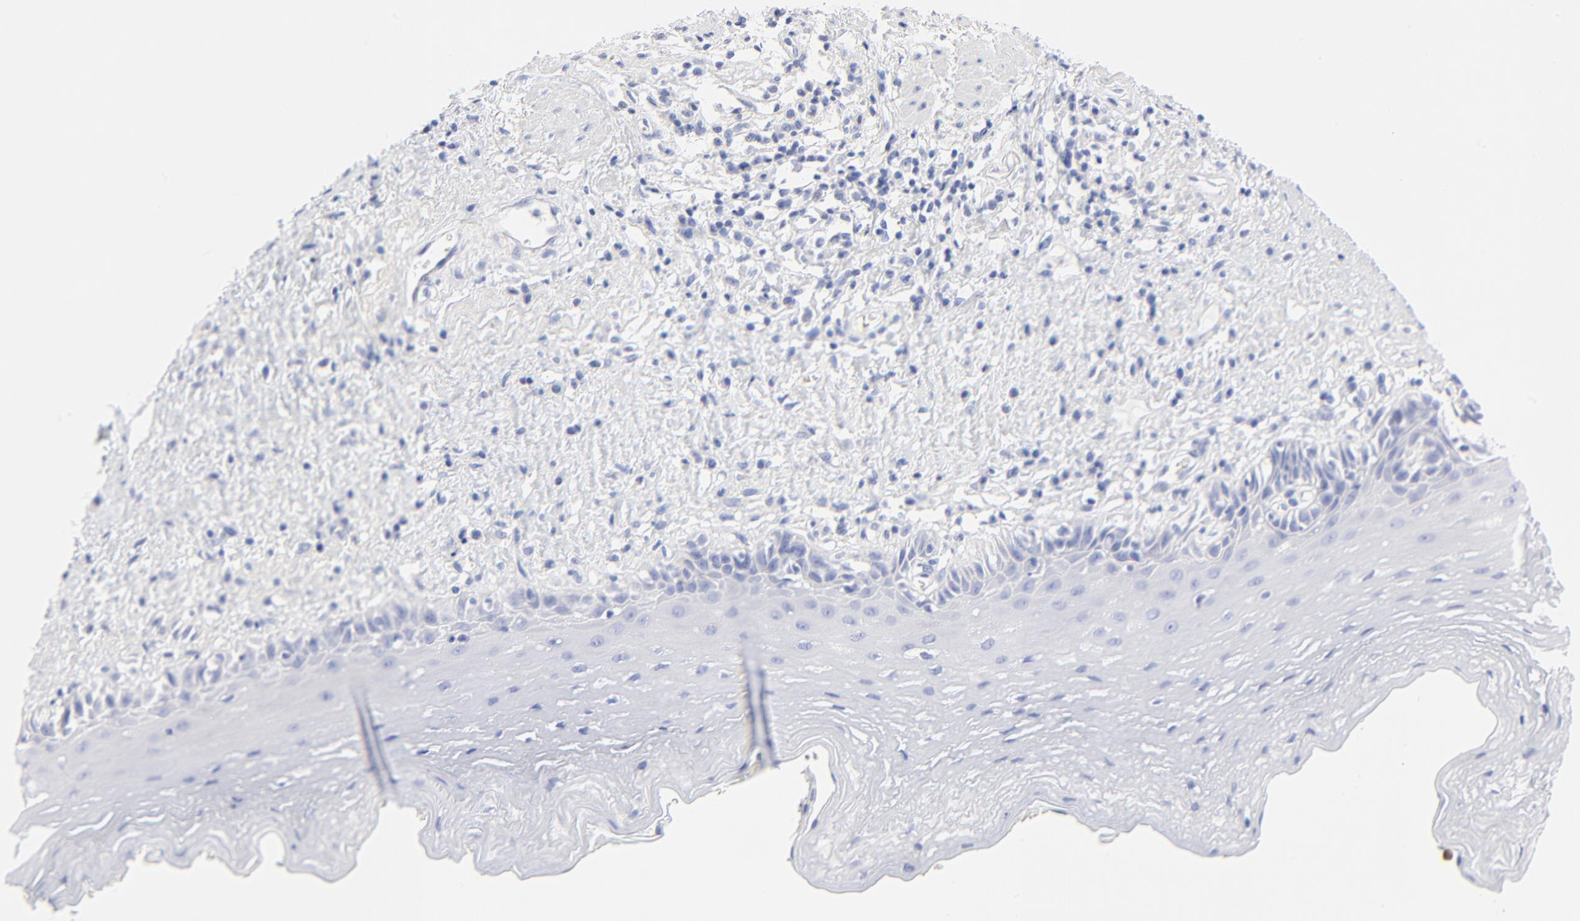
{"staining": {"intensity": "negative", "quantity": "none", "location": "none"}, "tissue": "esophagus", "cell_type": "Squamous epithelial cells", "image_type": "normal", "snomed": [{"axis": "morphology", "description": "Normal tissue, NOS"}, {"axis": "topography", "description": "Esophagus"}], "caption": "High power microscopy photomicrograph of an IHC photomicrograph of normal esophagus, revealing no significant expression in squamous epithelial cells.", "gene": "PSD3", "patient": {"sex": "female", "age": 70}}